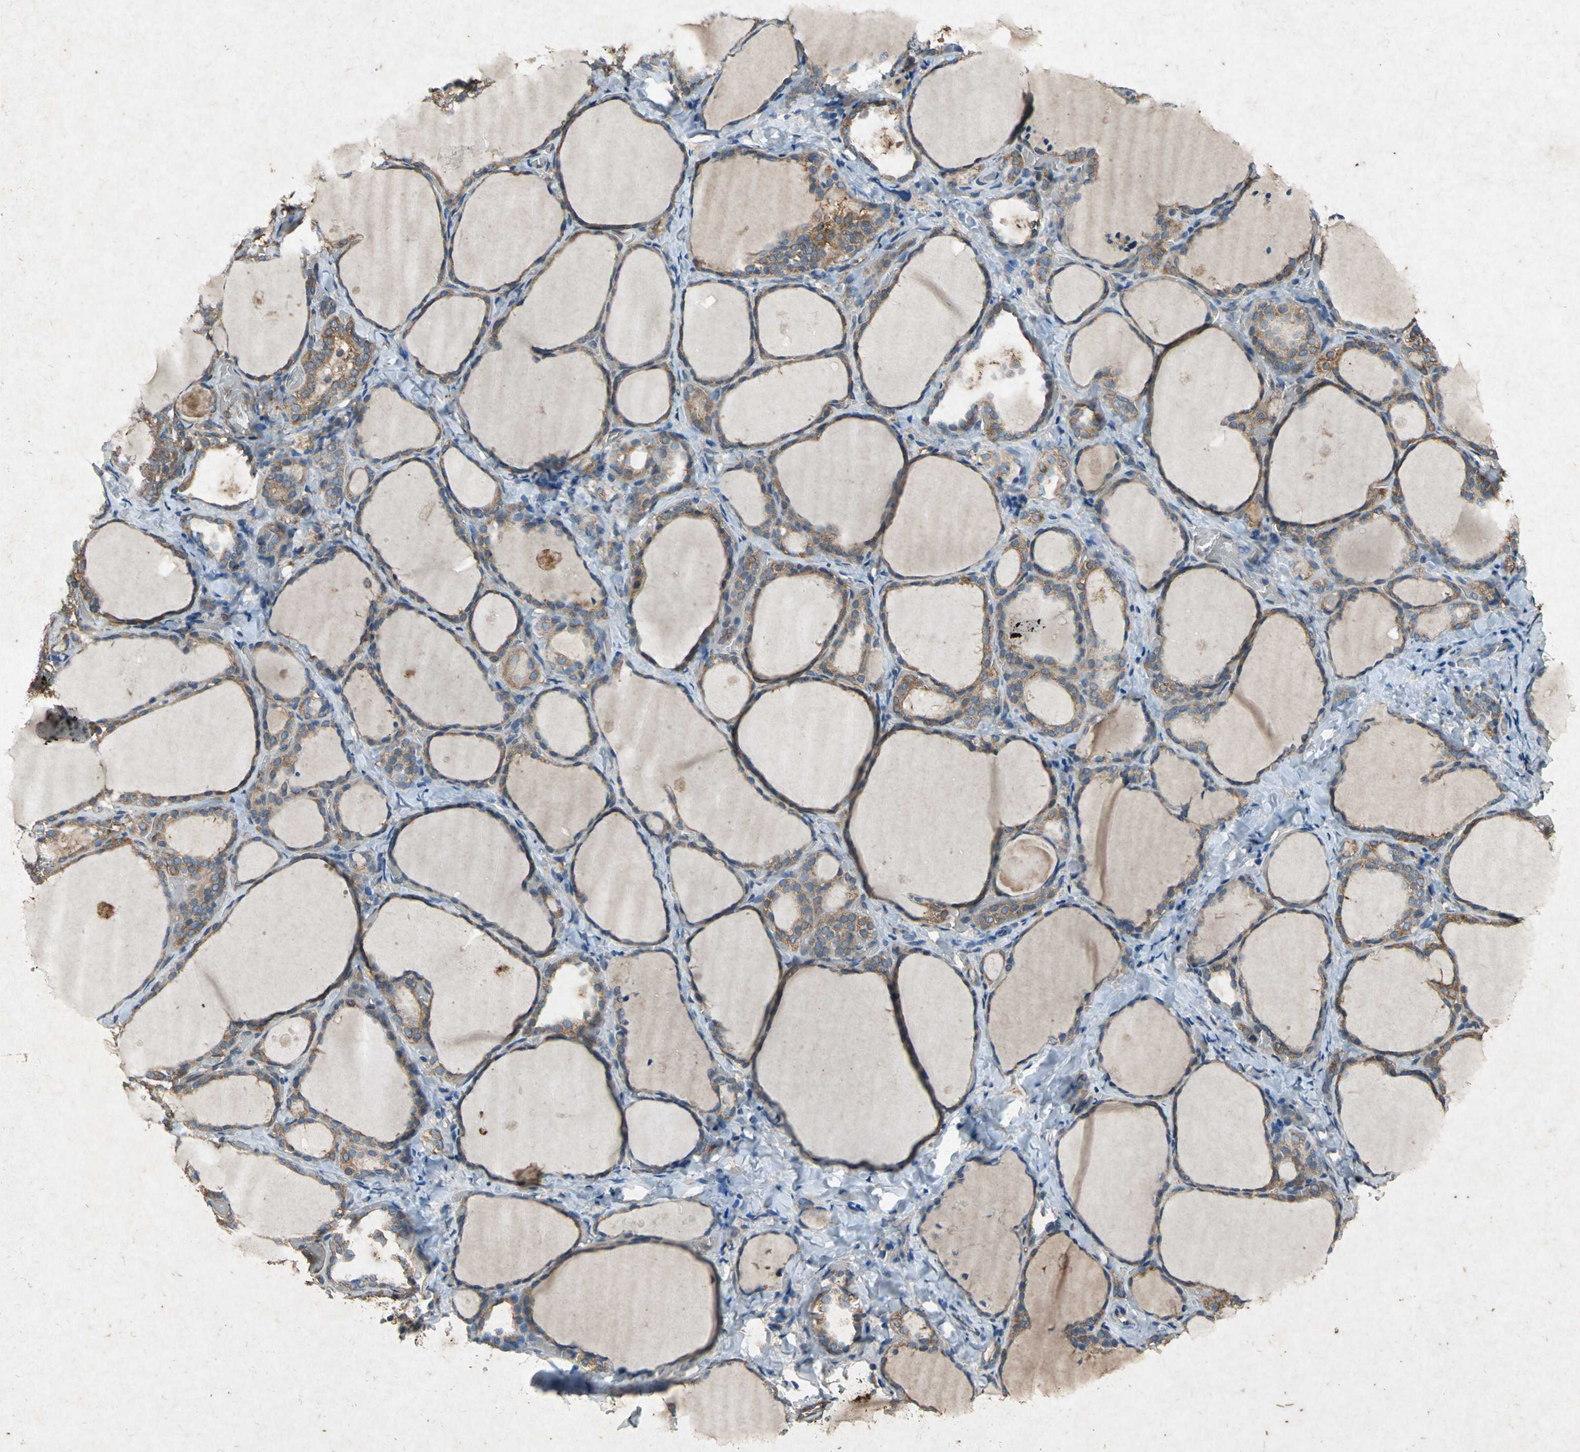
{"staining": {"intensity": "moderate", "quantity": ">75%", "location": "cytoplasmic/membranous"}, "tissue": "thyroid gland", "cell_type": "Glandular cells", "image_type": "normal", "snomed": [{"axis": "morphology", "description": "Normal tissue, NOS"}, {"axis": "morphology", "description": "Papillary adenocarcinoma, NOS"}, {"axis": "topography", "description": "Thyroid gland"}], "caption": "Protein staining of benign thyroid gland reveals moderate cytoplasmic/membranous staining in about >75% of glandular cells. Using DAB (brown) and hematoxylin (blue) stains, captured at high magnification using brightfield microscopy.", "gene": "HSP90AB1", "patient": {"sex": "female", "age": 30}}